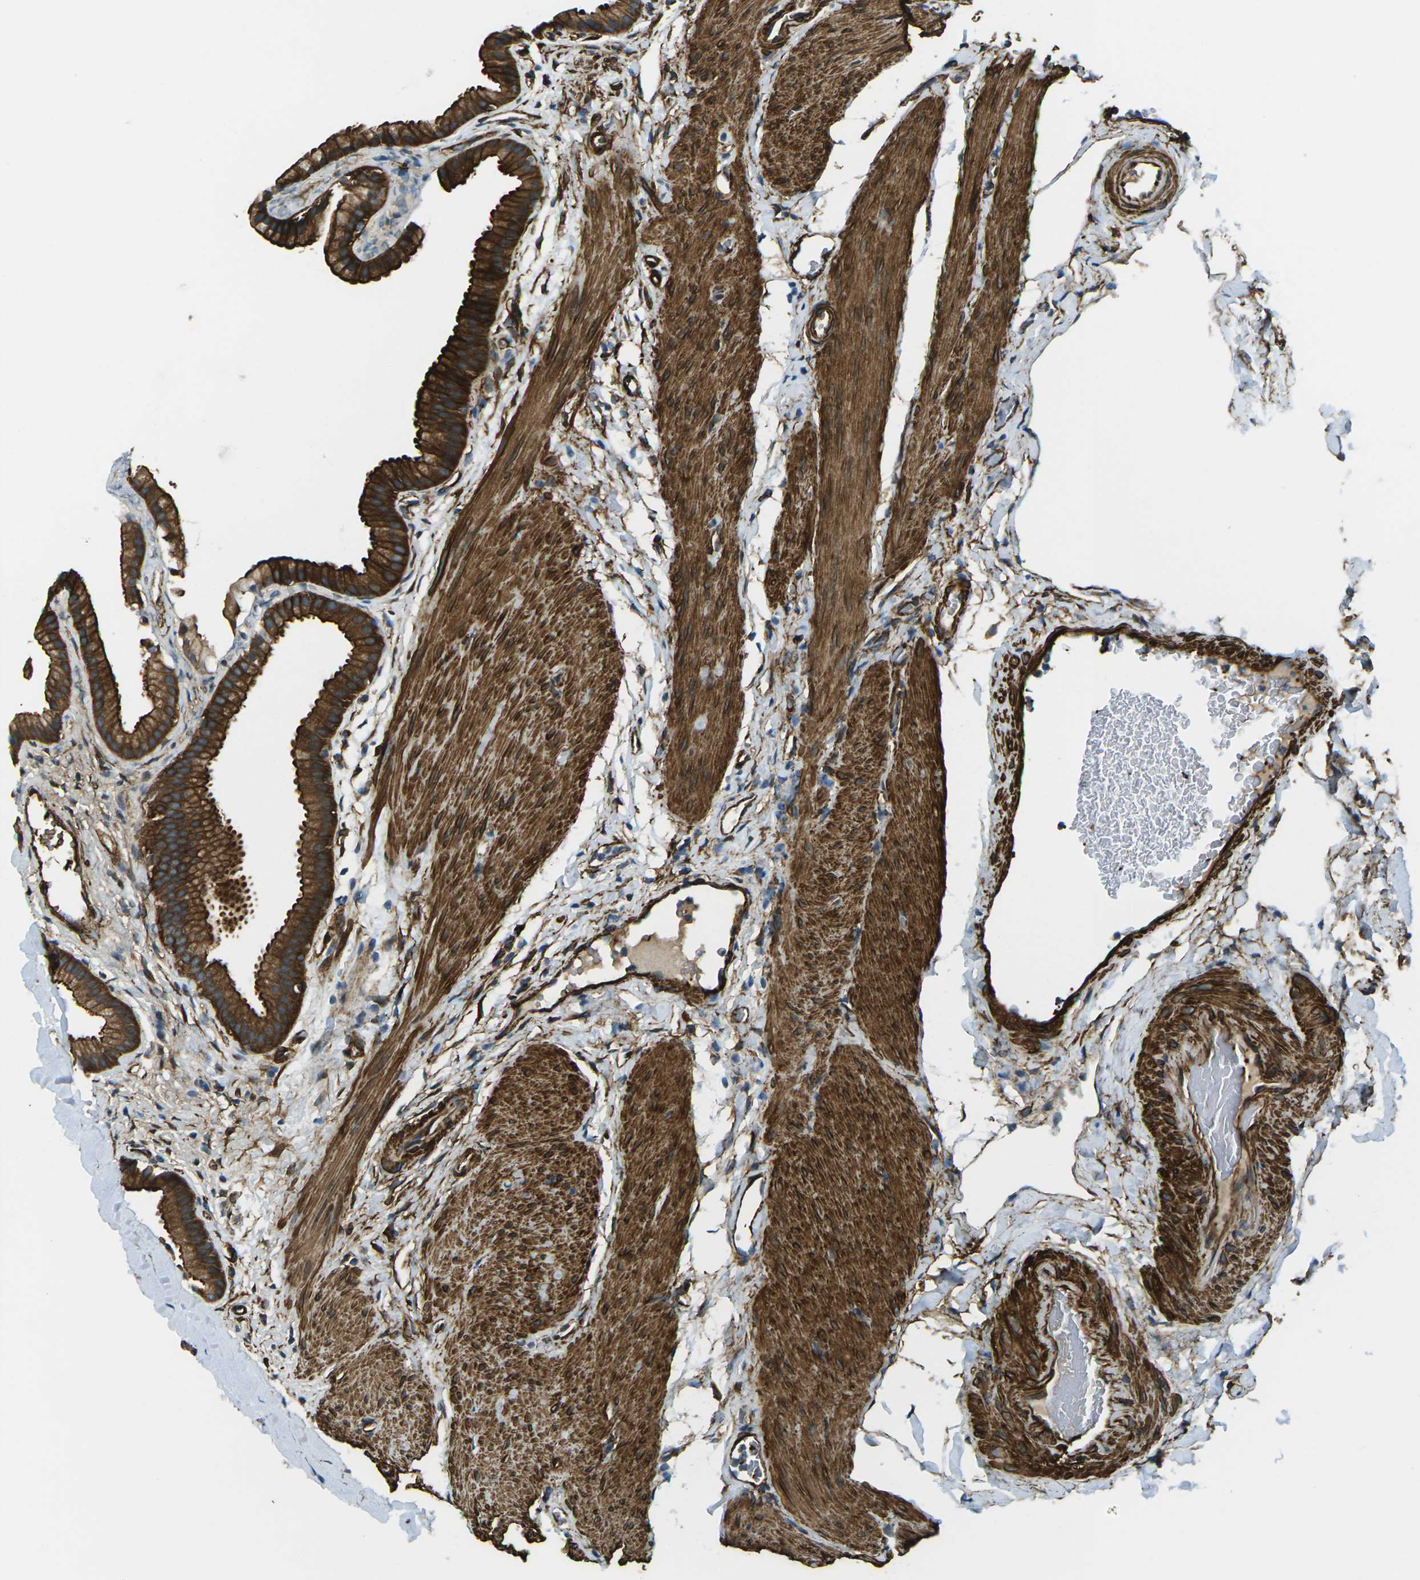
{"staining": {"intensity": "strong", "quantity": ">75%", "location": "cytoplasmic/membranous"}, "tissue": "gallbladder", "cell_type": "Glandular cells", "image_type": "normal", "snomed": [{"axis": "morphology", "description": "Normal tissue, NOS"}, {"axis": "topography", "description": "Gallbladder"}], "caption": "The image exhibits a brown stain indicating the presence of a protein in the cytoplasmic/membranous of glandular cells in gallbladder. The staining is performed using DAB (3,3'-diaminobenzidine) brown chromogen to label protein expression. The nuclei are counter-stained blue using hematoxylin.", "gene": "GRAMD1C", "patient": {"sex": "female", "age": 64}}